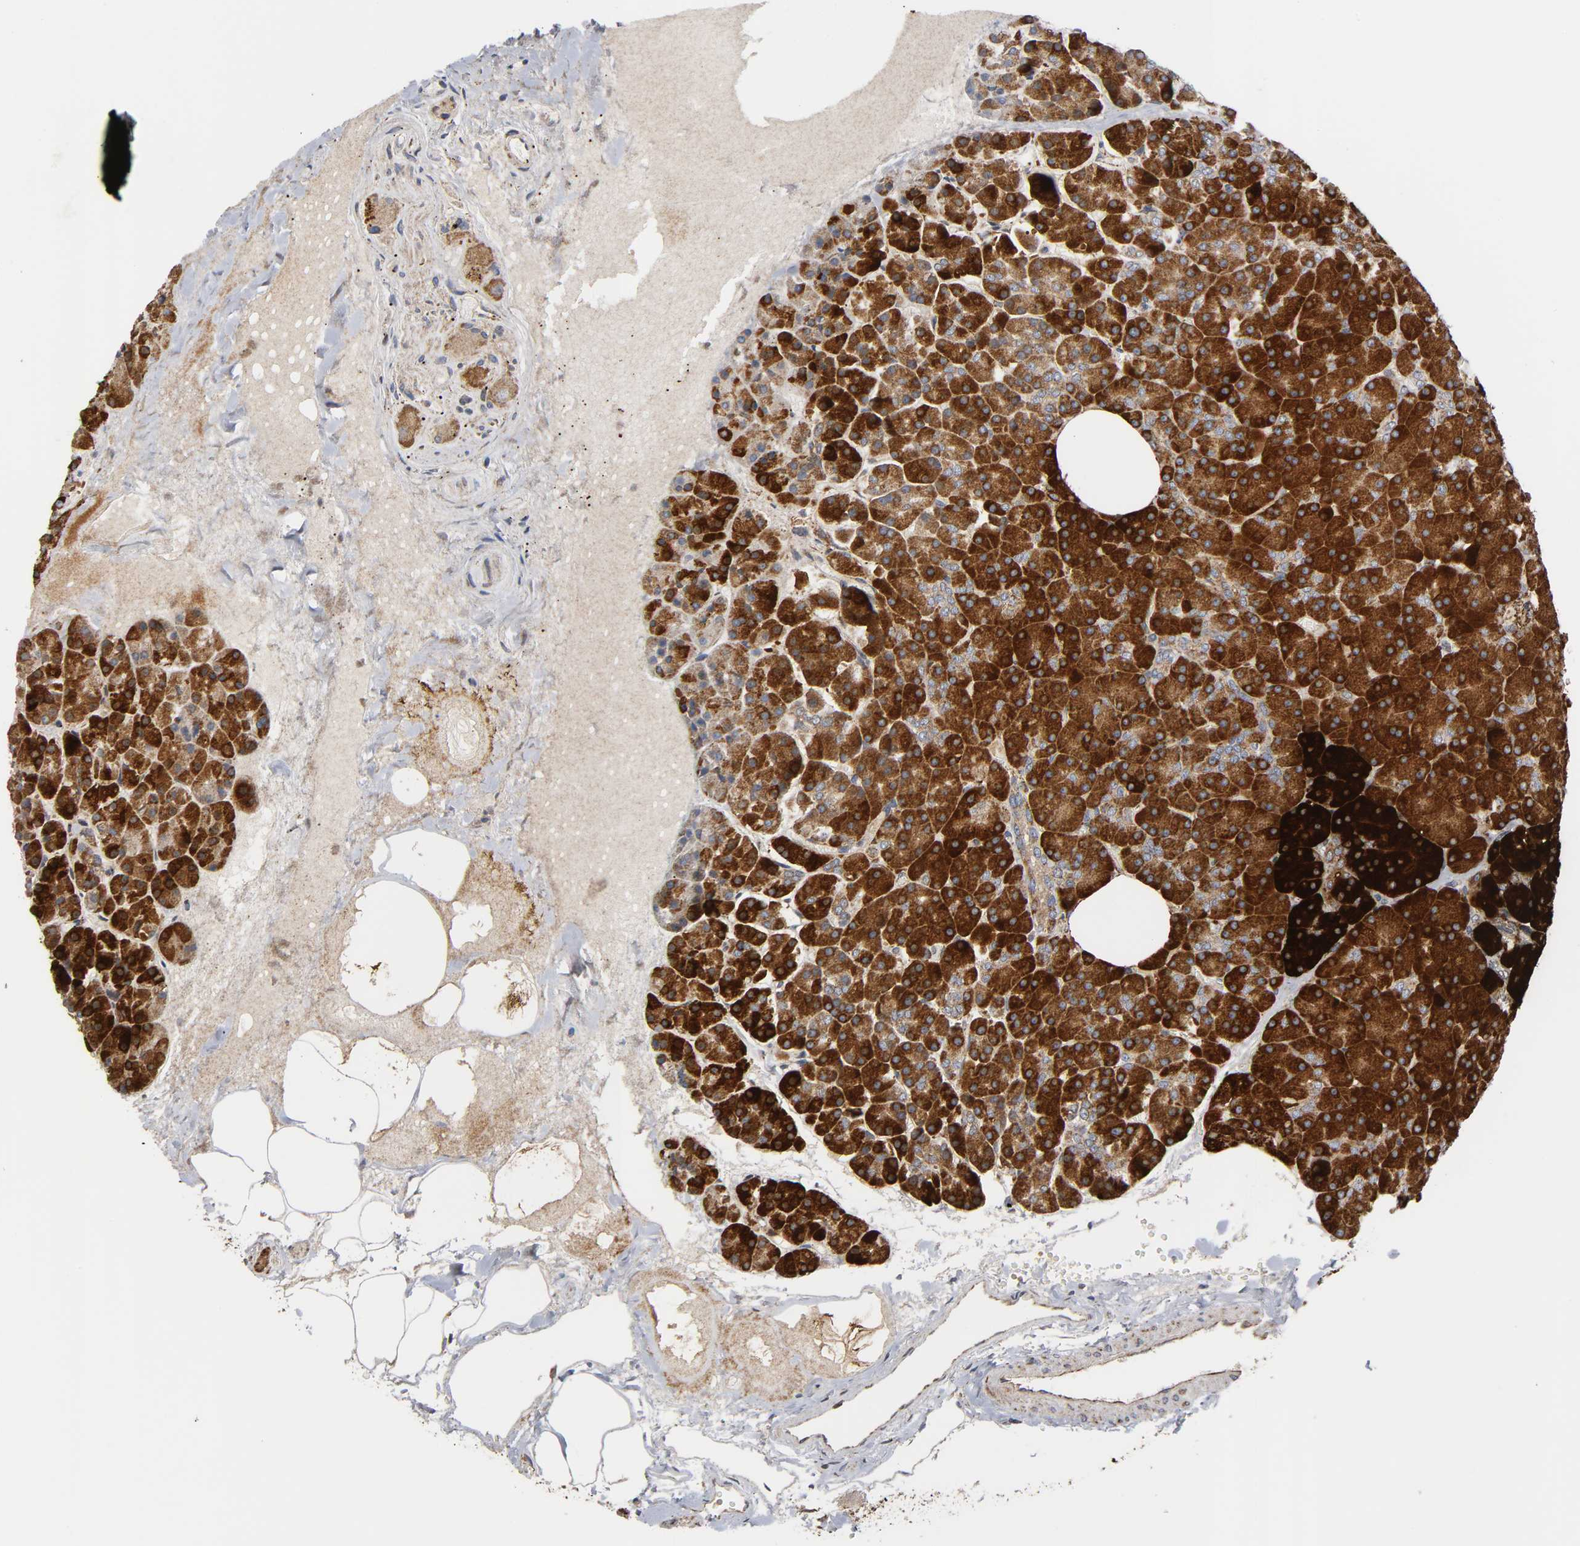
{"staining": {"intensity": "strong", "quantity": ">75%", "location": "cytoplasmic/membranous"}, "tissue": "pancreas", "cell_type": "Exocrine glandular cells", "image_type": "normal", "snomed": [{"axis": "morphology", "description": "Normal tissue, NOS"}, {"axis": "topography", "description": "Pancreas"}], "caption": "Human pancreas stained for a protein (brown) displays strong cytoplasmic/membranous positive positivity in approximately >75% of exocrine glandular cells.", "gene": "MAP3K1", "patient": {"sex": "female", "age": 35}}